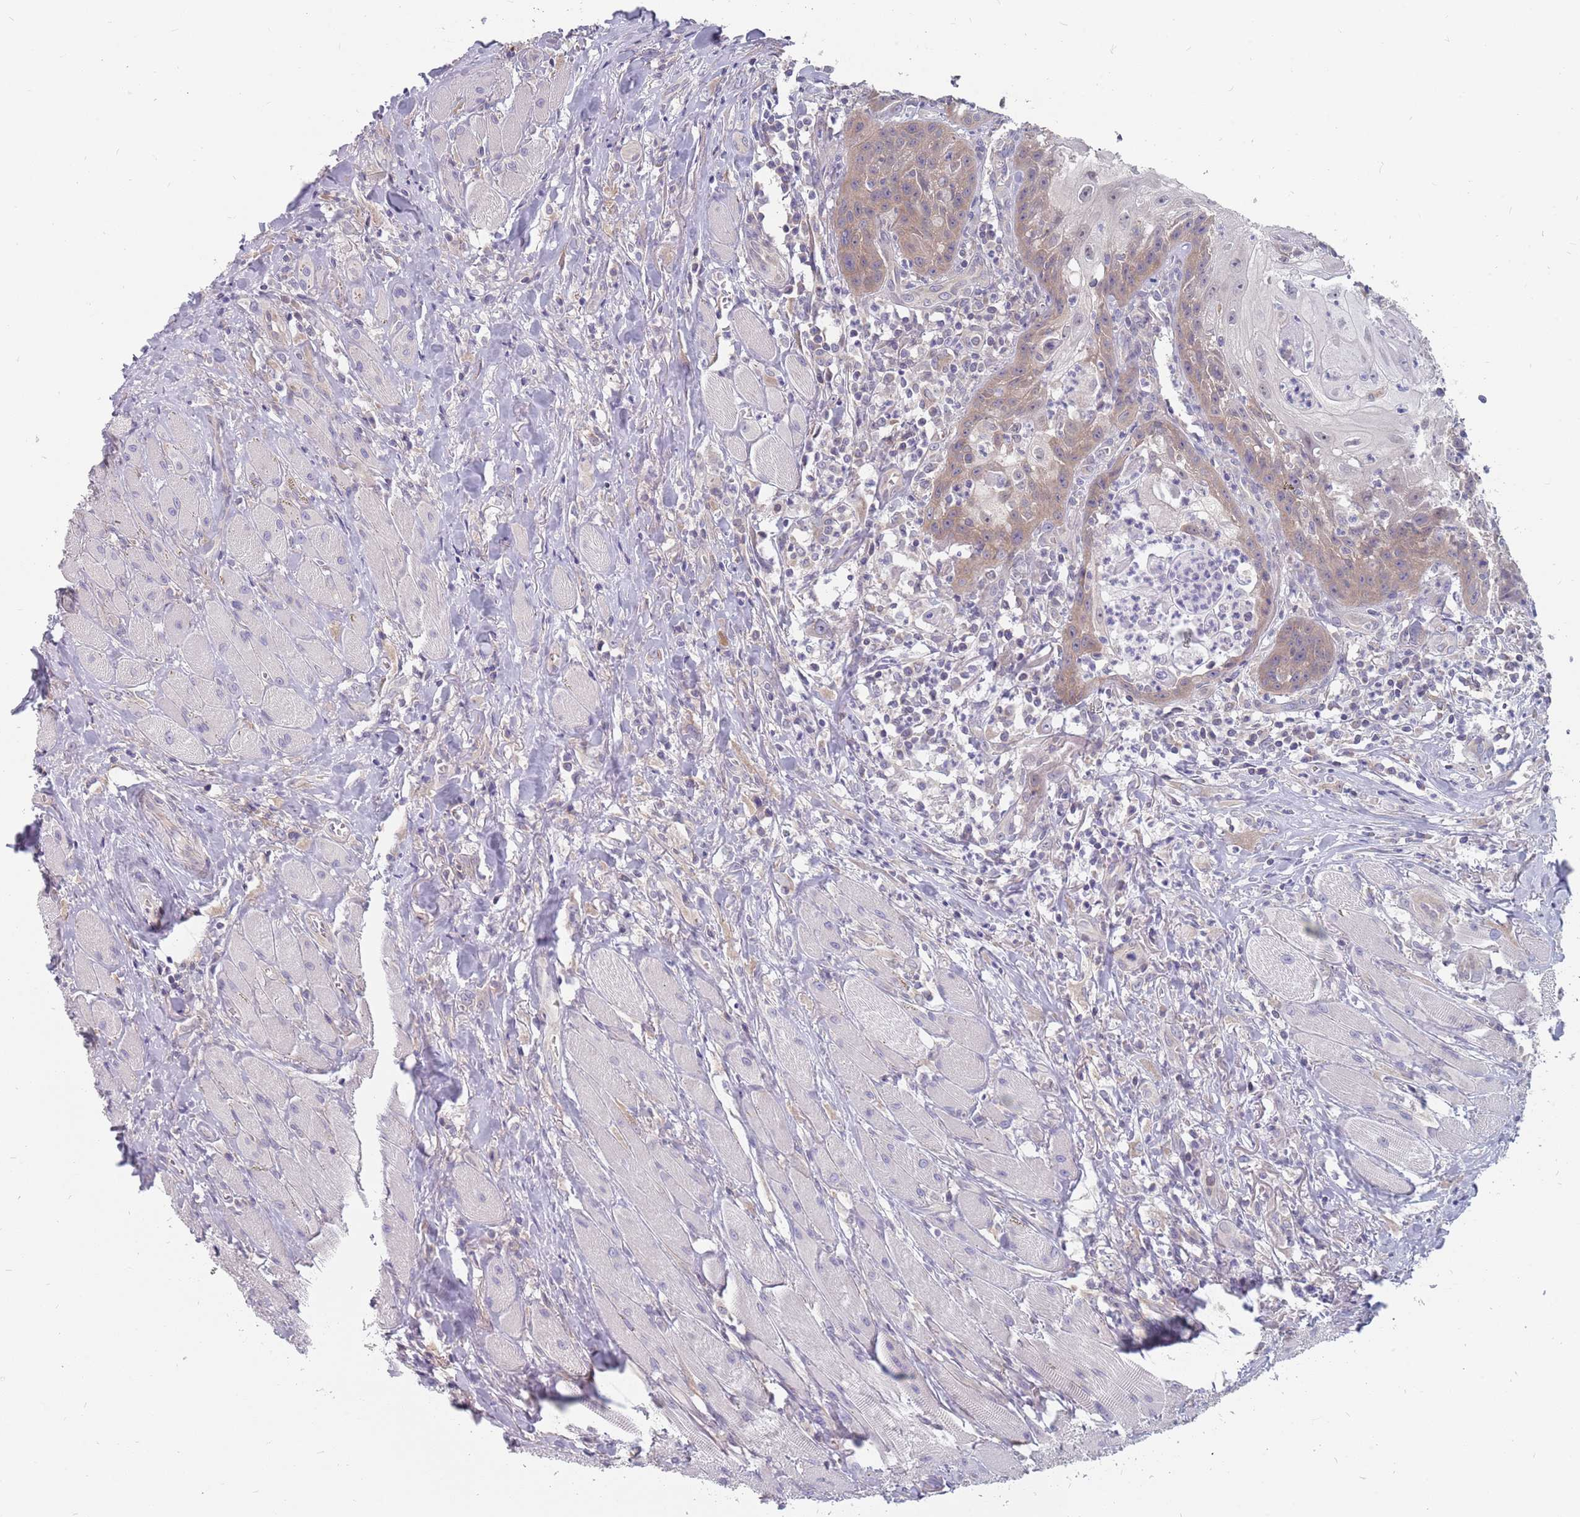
{"staining": {"intensity": "moderate", "quantity": "<25%", "location": "cytoplasmic/membranous"}, "tissue": "head and neck cancer", "cell_type": "Tumor cells", "image_type": "cancer", "snomed": [{"axis": "morphology", "description": "Normal tissue, NOS"}, {"axis": "morphology", "description": "Squamous cell carcinoma, NOS"}, {"axis": "topography", "description": "Oral tissue"}, {"axis": "topography", "description": "Head-Neck"}], "caption": "DAB immunohistochemical staining of human head and neck cancer reveals moderate cytoplasmic/membranous protein expression in about <25% of tumor cells. The staining was performed using DAB to visualize the protein expression in brown, while the nuclei were stained in blue with hematoxylin (Magnification: 20x).", "gene": "CMTR2", "patient": {"sex": "female", "age": 70}}